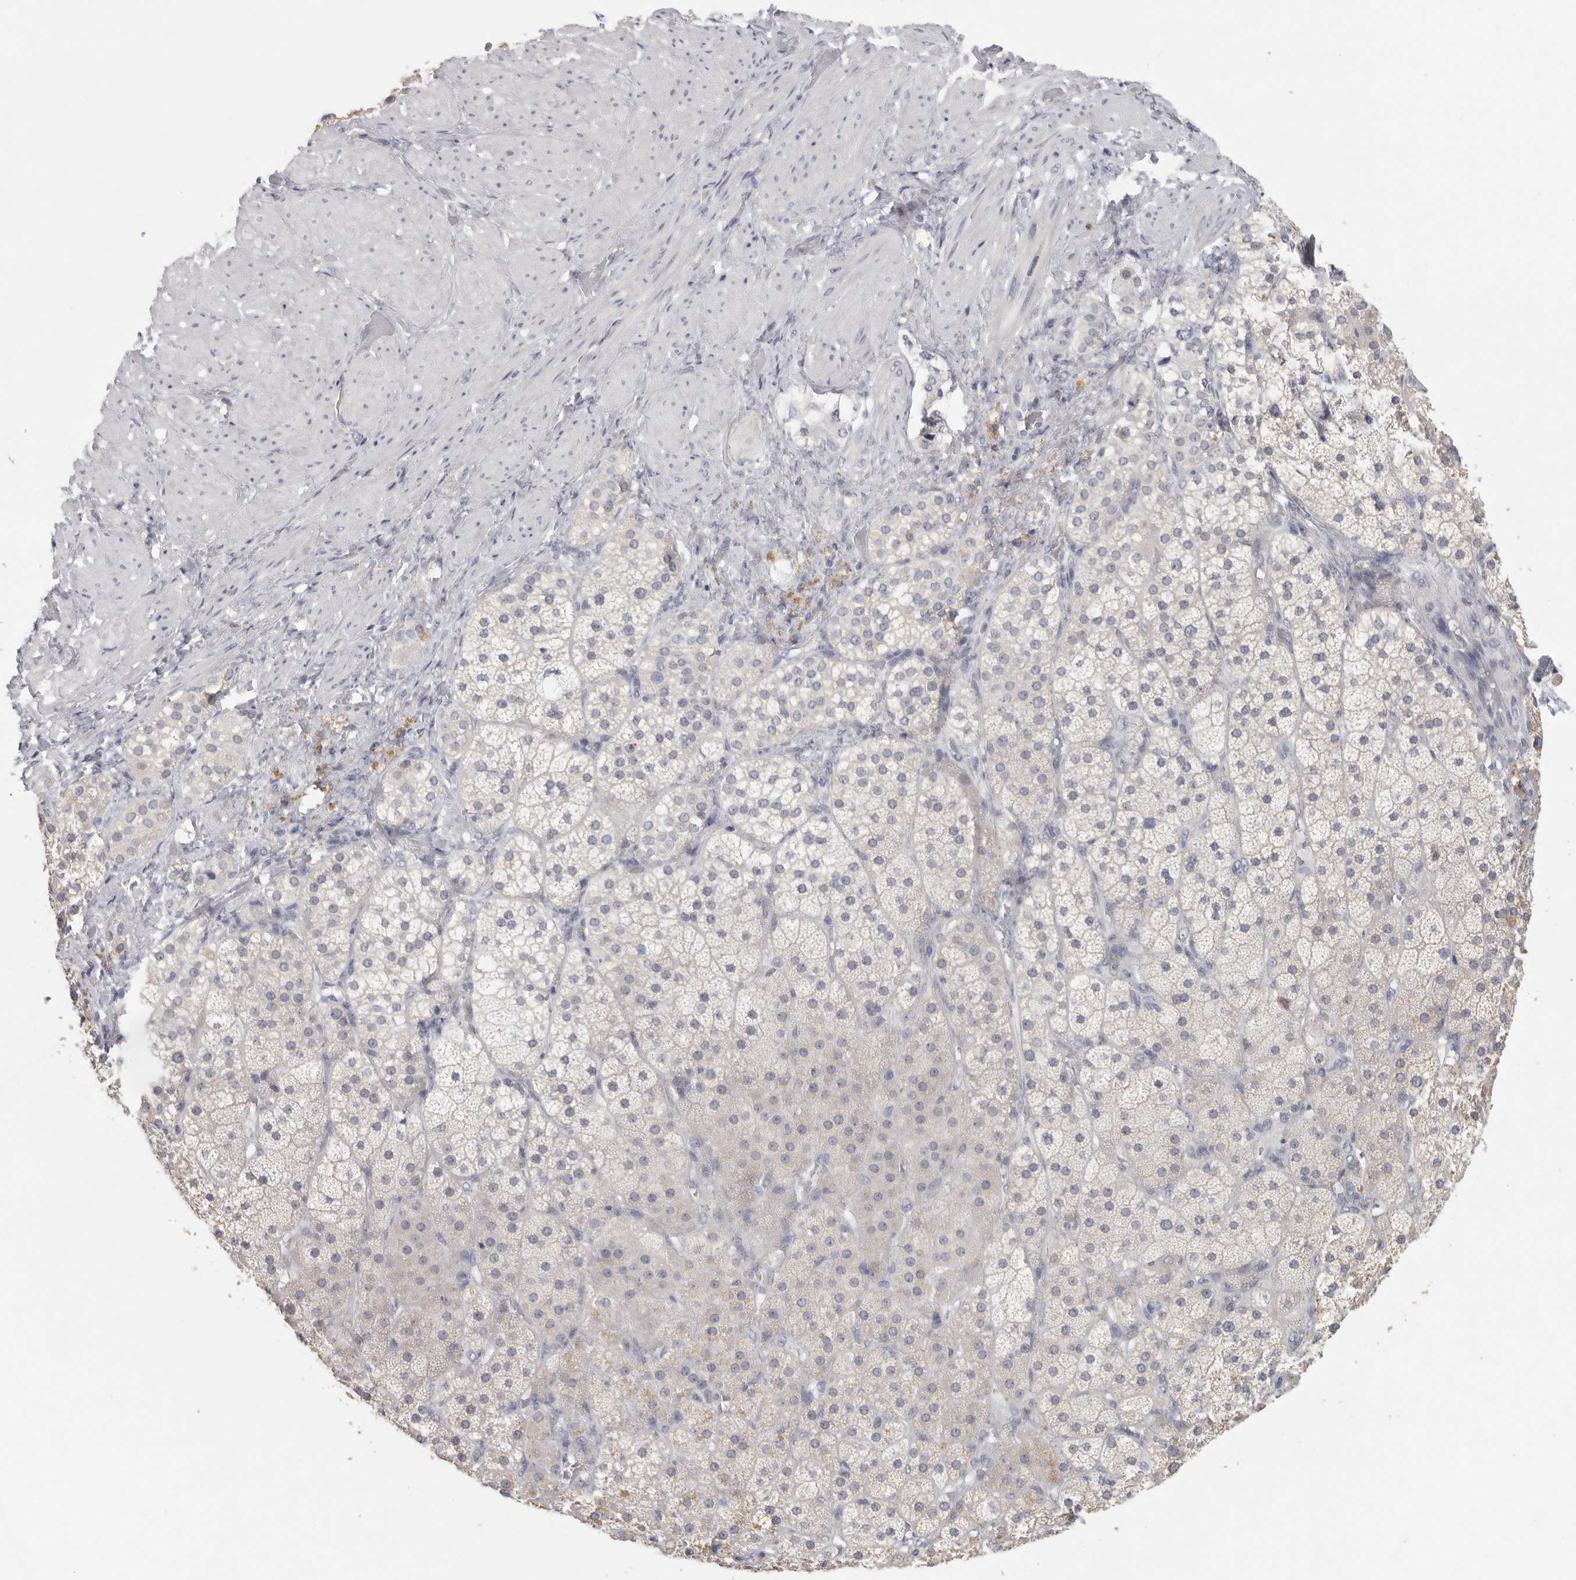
{"staining": {"intensity": "negative", "quantity": "none", "location": "none"}, "tissue": "adrenal gland", "cell_type": "Glandular cells", "image_type": "normal", "snomed": [{"axis": "morphology", "description": "Normal tissue, NOS"}, {"axis": "topography", "description": "Adrenal gland"}], "caption": "Immunohistochemistry of normal human adrenal gland displays no expression in glandular cells.", "gene": "DNAJC11", "patient": {"sex": "male", "age": 57}}